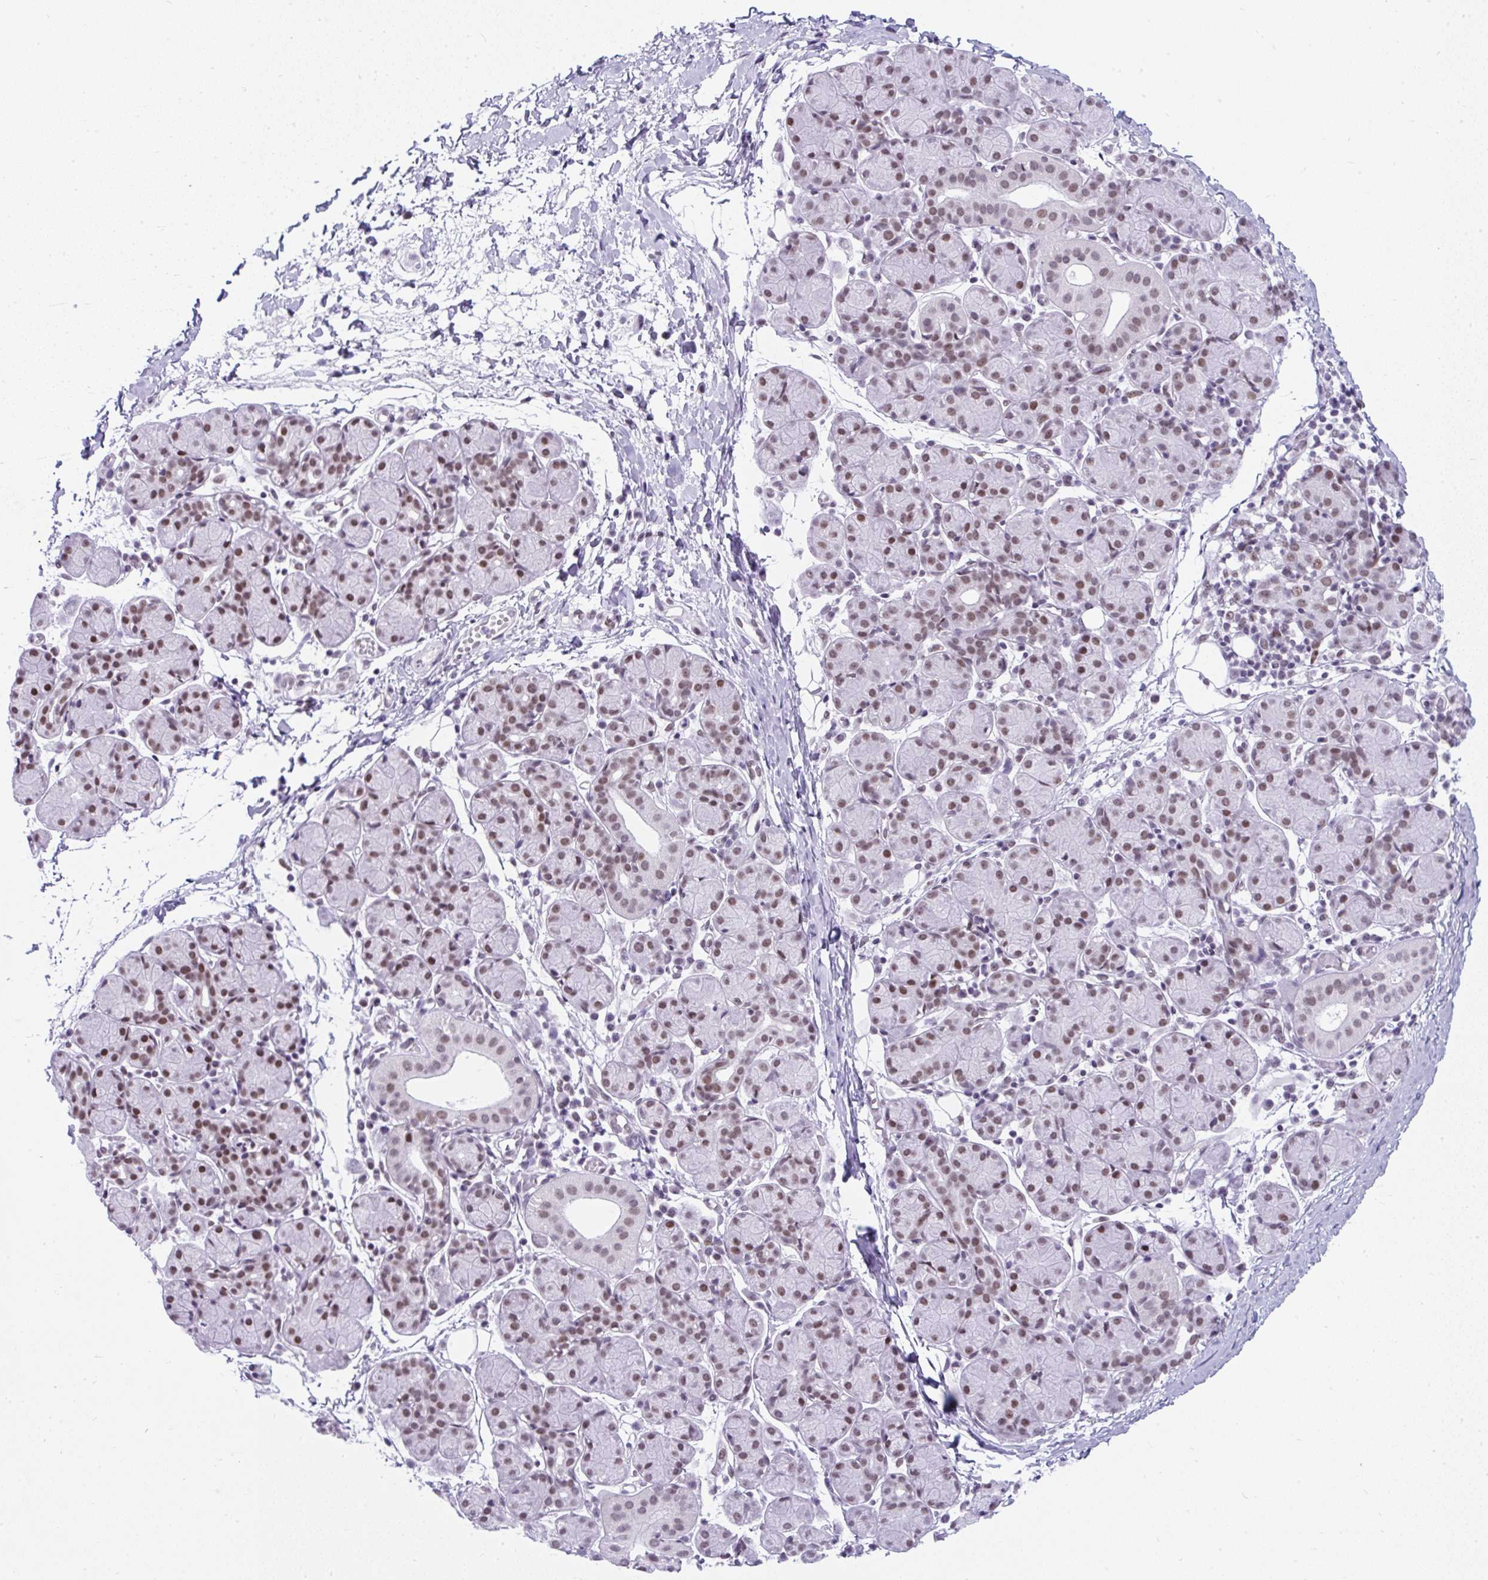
{"staining": {"intensity": "weak", "quantity": "25%-75%", "location": "nuclear"}, "tissue": "salivary gland", "cell_type": "Glandular cells", "image_type": "normal", "snomed": [{"axis": "morphology", "description": "Normal tissue, NOS"}, {"axis": "morphology", "description": "Inflammation, NOS"}, {"axis": "topography", "description": "Lymph node"}, {"axis": "topography", "description": "Salivary gland"}], "caption": "Protein expression analysis of benign salivary gland exhibits weak nuclear positivity in about 25%-75% of glandular cells. Immunohistochemistry (ihc) stains the protein of interest in brown and the nuclei are stained blue.", "gene": "PLCXD2", "patient": {"sex": "male", "age": 3}}